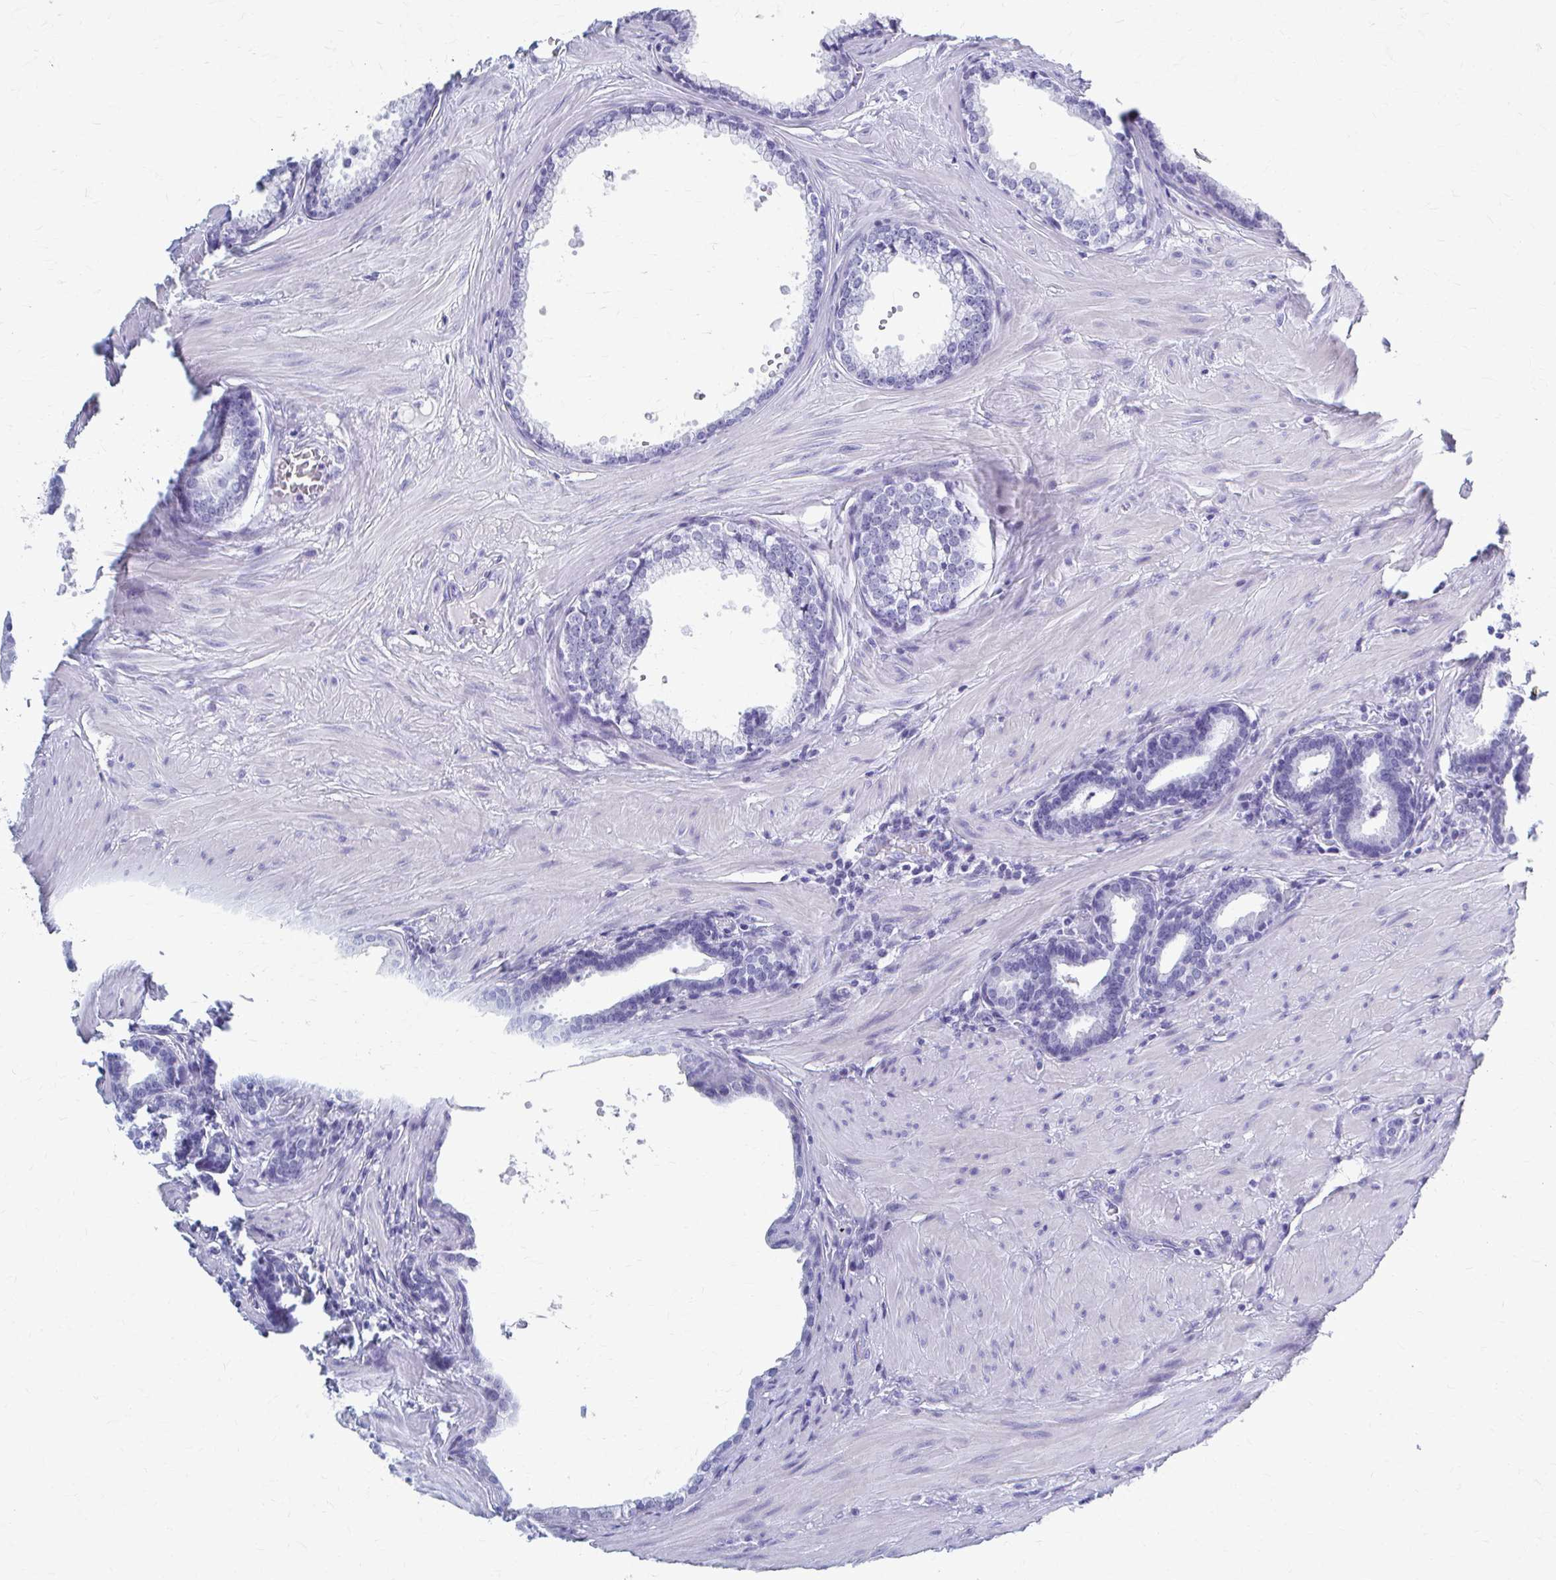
{"staining": {"intensity": "negative", "quantity": "none", "location": "none"}, "tissue": "prostate", "cell_type": "Glandular cells", "image_type": "normal", "snomed": [{"axis": "morphology", "description": "Normal tissue, NOS"}, {"axis": "topography", "description": "Prostate"}, {"axis": "topography", "description": "Peripheral nerve tissue"}], "caption": "This micrograph is of normal prostate stained with immunohistochemistry (IHC) to label a protein in brown with the nuclei are counter-stained blue. There is no expression in glandular cells.", "gene": "CELF5", "patient": {"sex": "male", "age": 55}}